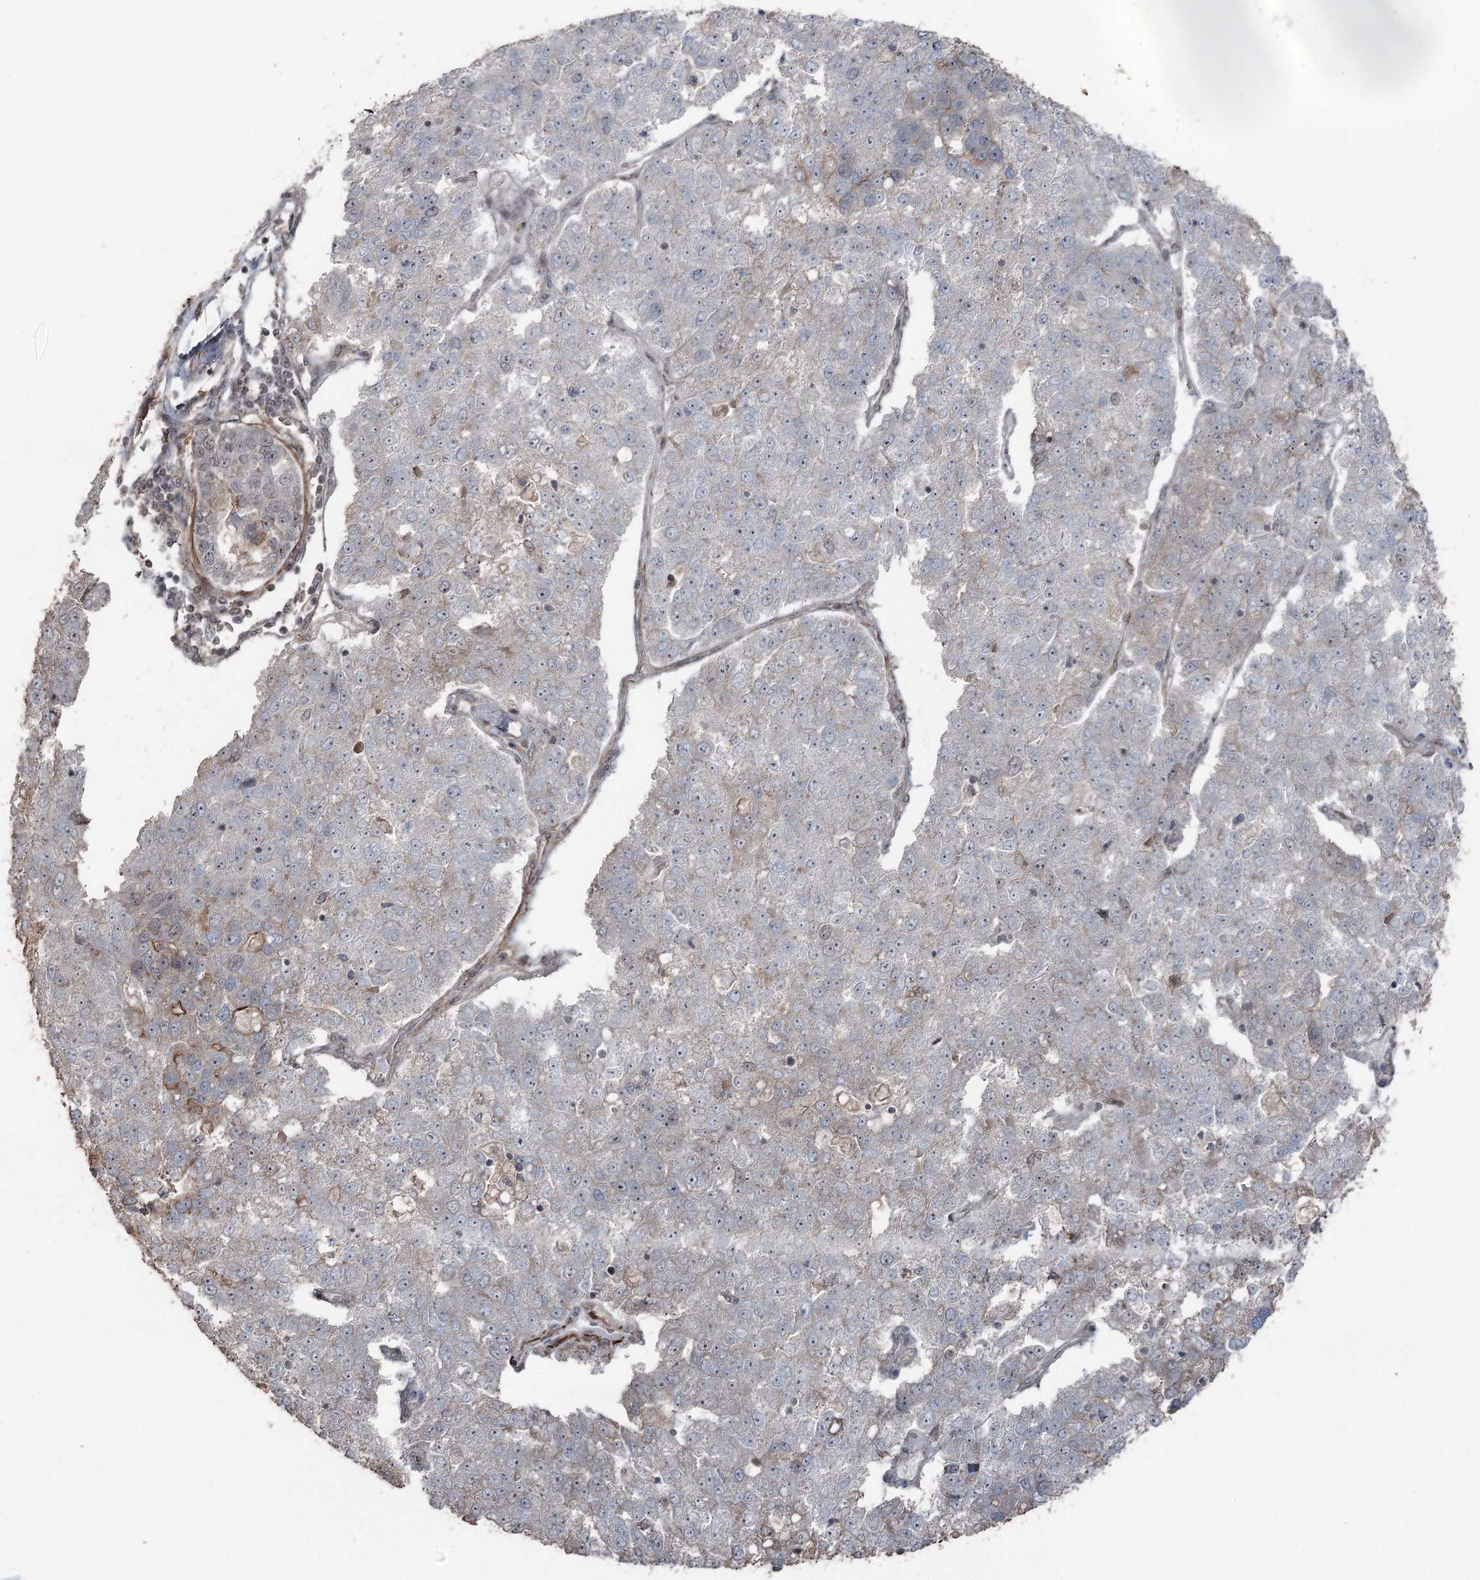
{"staining": {"intensity": "negative", "quantity": "none", "location": "none"}, "tissue": "pancreatic cancer", "cell_type": "Tumor cells", "image_type": "cancer", "snomed": [{"axis": "morphology", "description": "Adenocarcinoma, NOS"}, {"axis": "topography", "description": "Pancreas"}], "caption": "There is no significant staining in tumor cells of pancreatic cancer.", "gene": "CCDC82", "patient": {"sex": "female", "age": 61}}